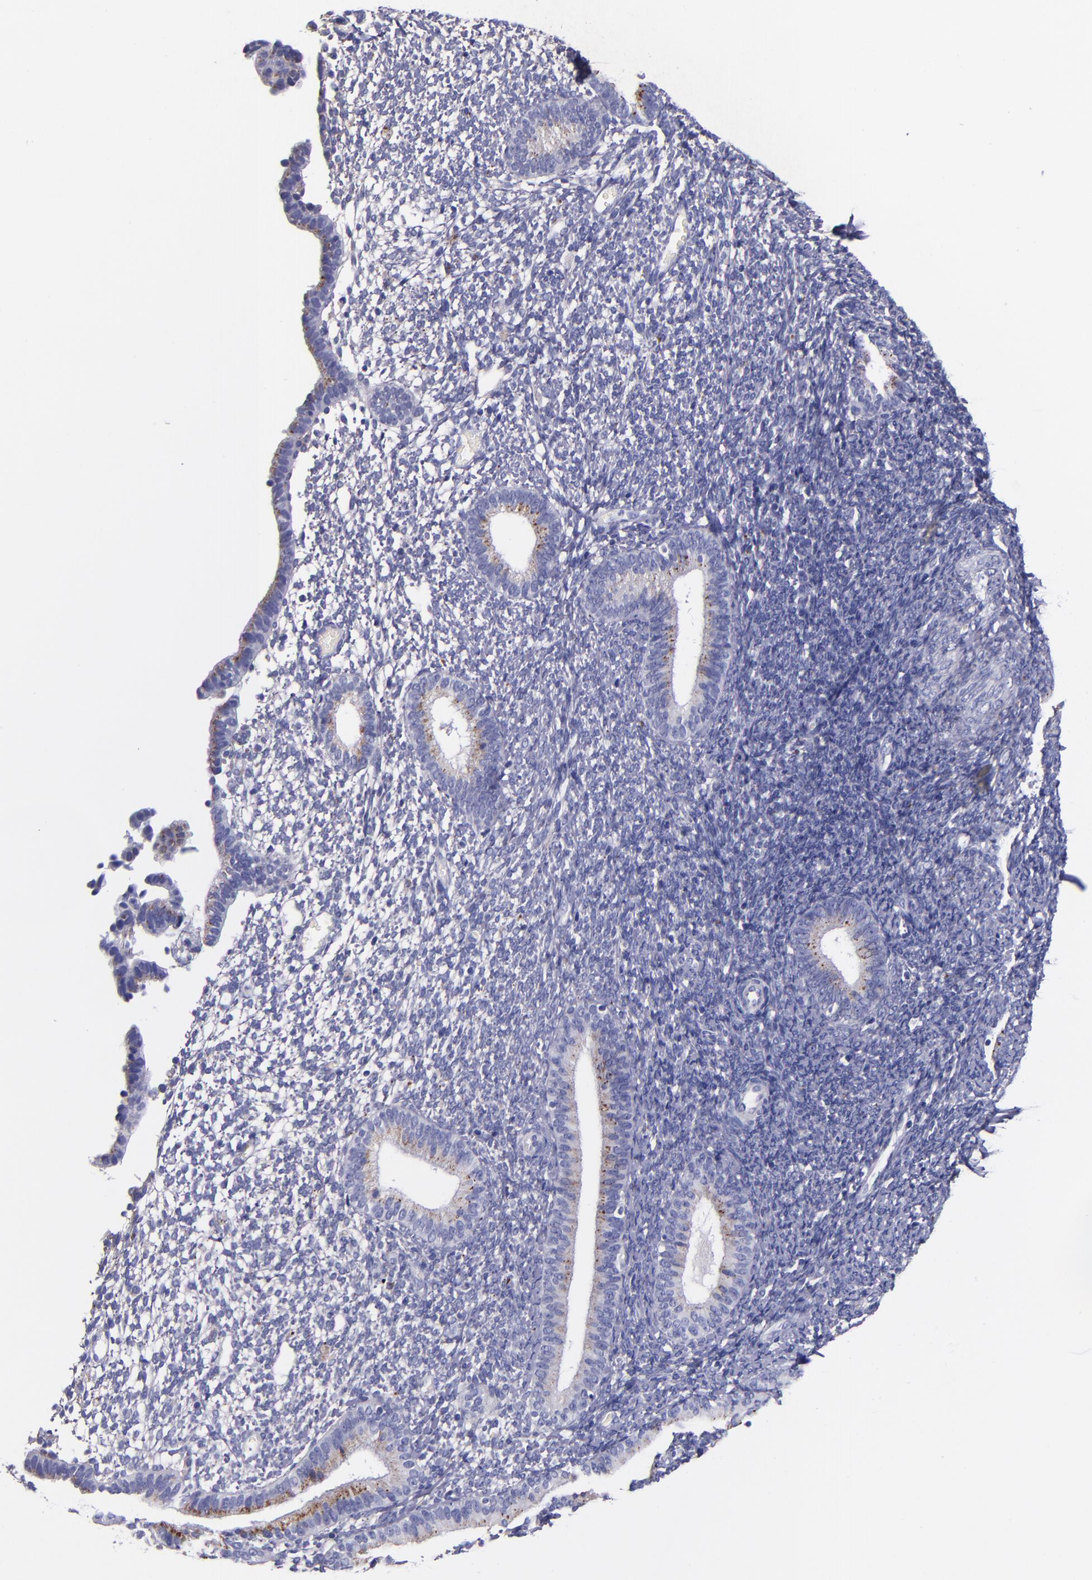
{"staining": {"intensity": "negative", "quantity": "none", "location": "none"}, "tissue": "endometrium", "cell_type": "Cells in endometrial stroma", "image_type": "normal", "snomed": [{"axis": "morphology", "description": "Normal tissue, NOS"}, {"axis": "topography", "description": "Smooth muscle"}, {"axis": "topography", "description": "Endometrium"}], "caption": "Immunohistochemistry (IHC) of unremarkable human endometrium demonstrates no staining in cells in endometrial stroma.", "gene": "IVL", "patient": {"sex": "female", "age": 57}}